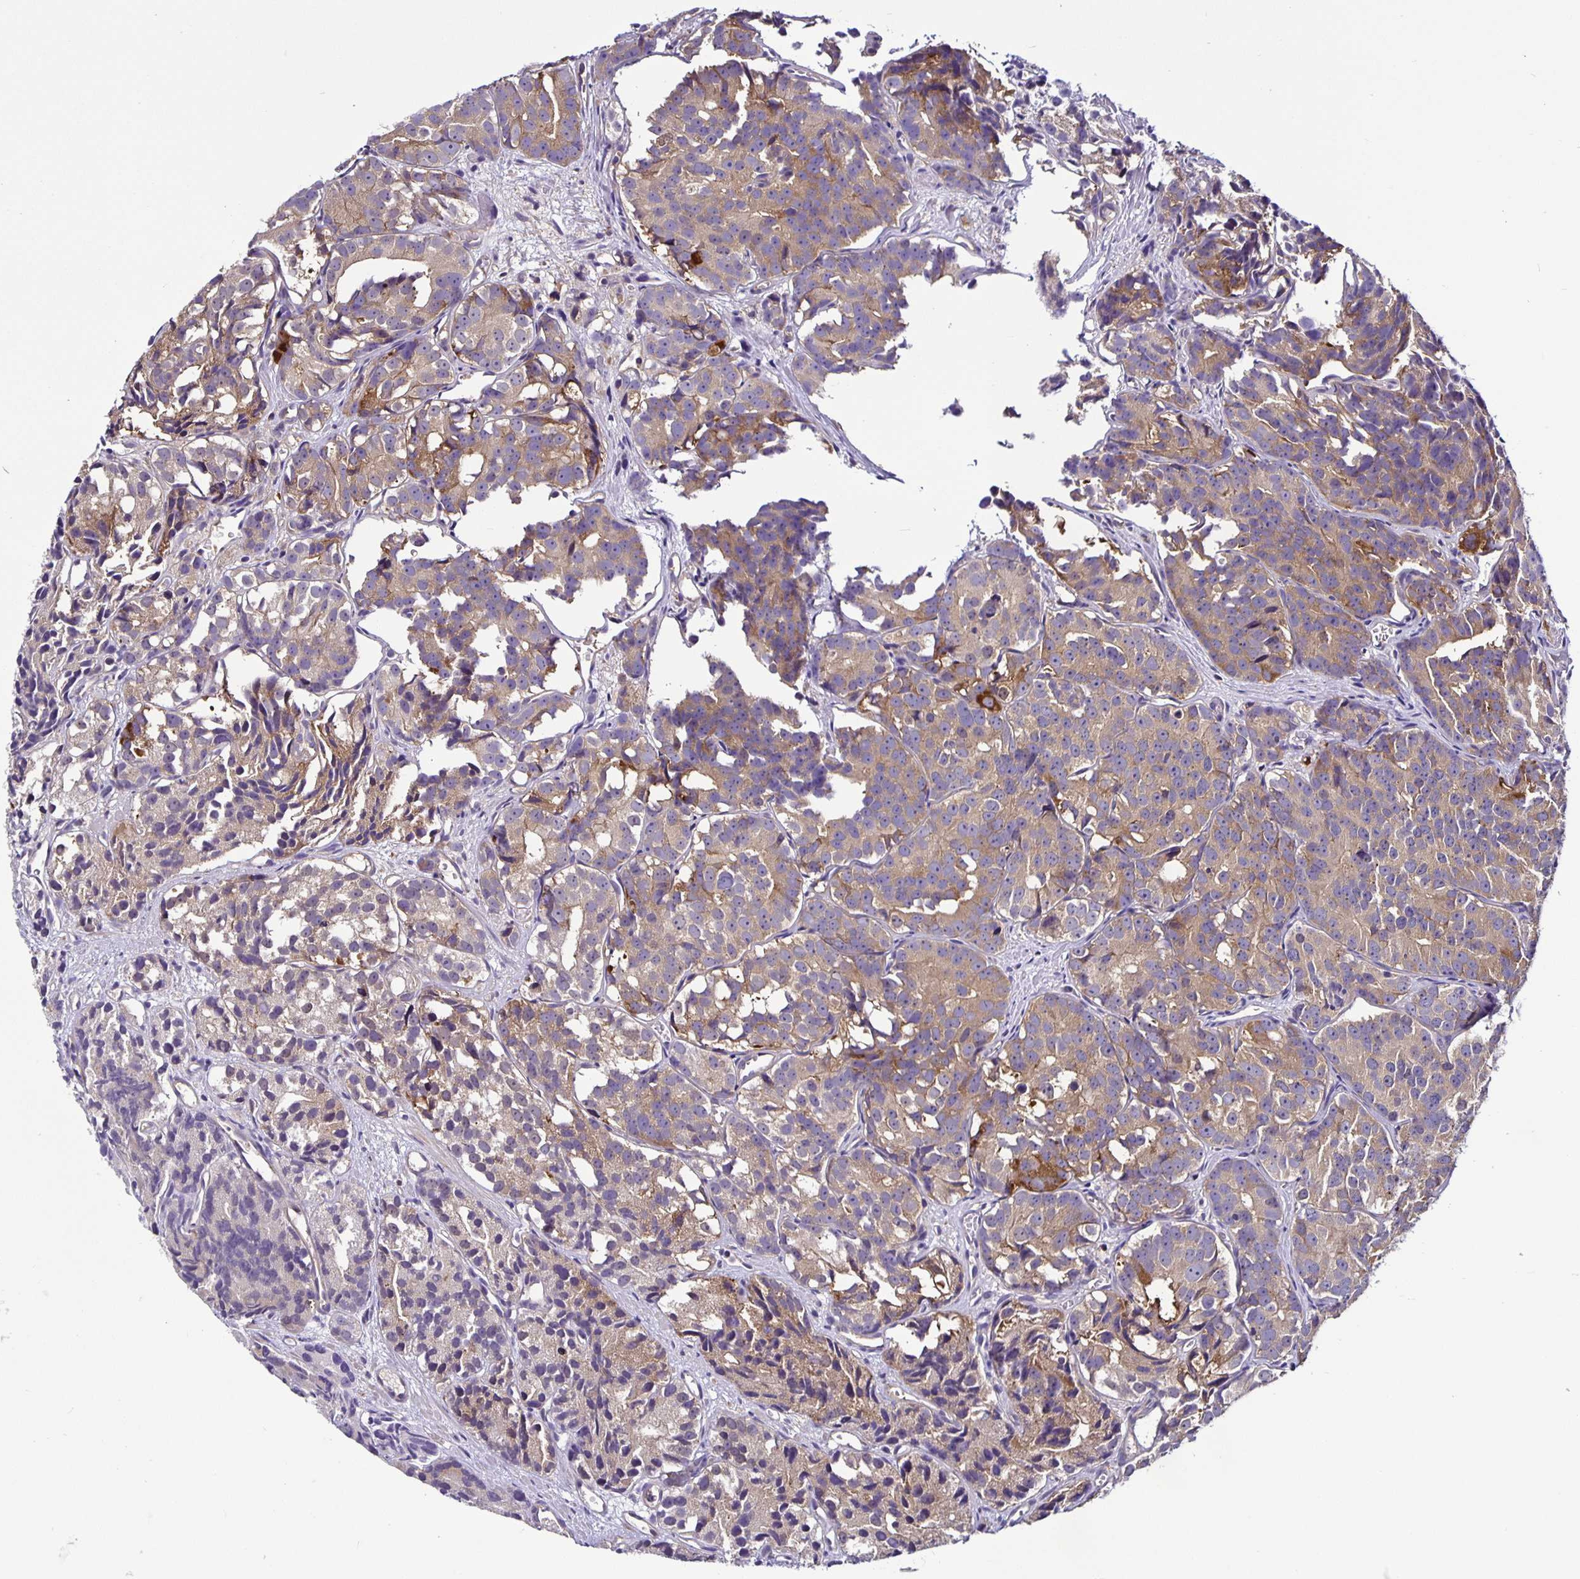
{"staining": {"intensity": "moderate", "quantity": ">75%", "location": "cytoplasmic/membranous"}, "tissue": "prostate cancer", "cell_type": "Tumor cells", "image_type": "cancer", "snomed": [{"axis": "morphology", "description": "Adenocarcinoma, High grade"}, {"axis": "topography", "description": "Prostate"}], "caption": "The micrograph displays immunohistochemical staining of prostate adenocarcinoma (high-grade). There is moderate cytoplasmic/membranous staining is appreciated in about >75% of tumor cells.", "gene": "SNX5", "patient": {"sex": "male", "age": 77}}